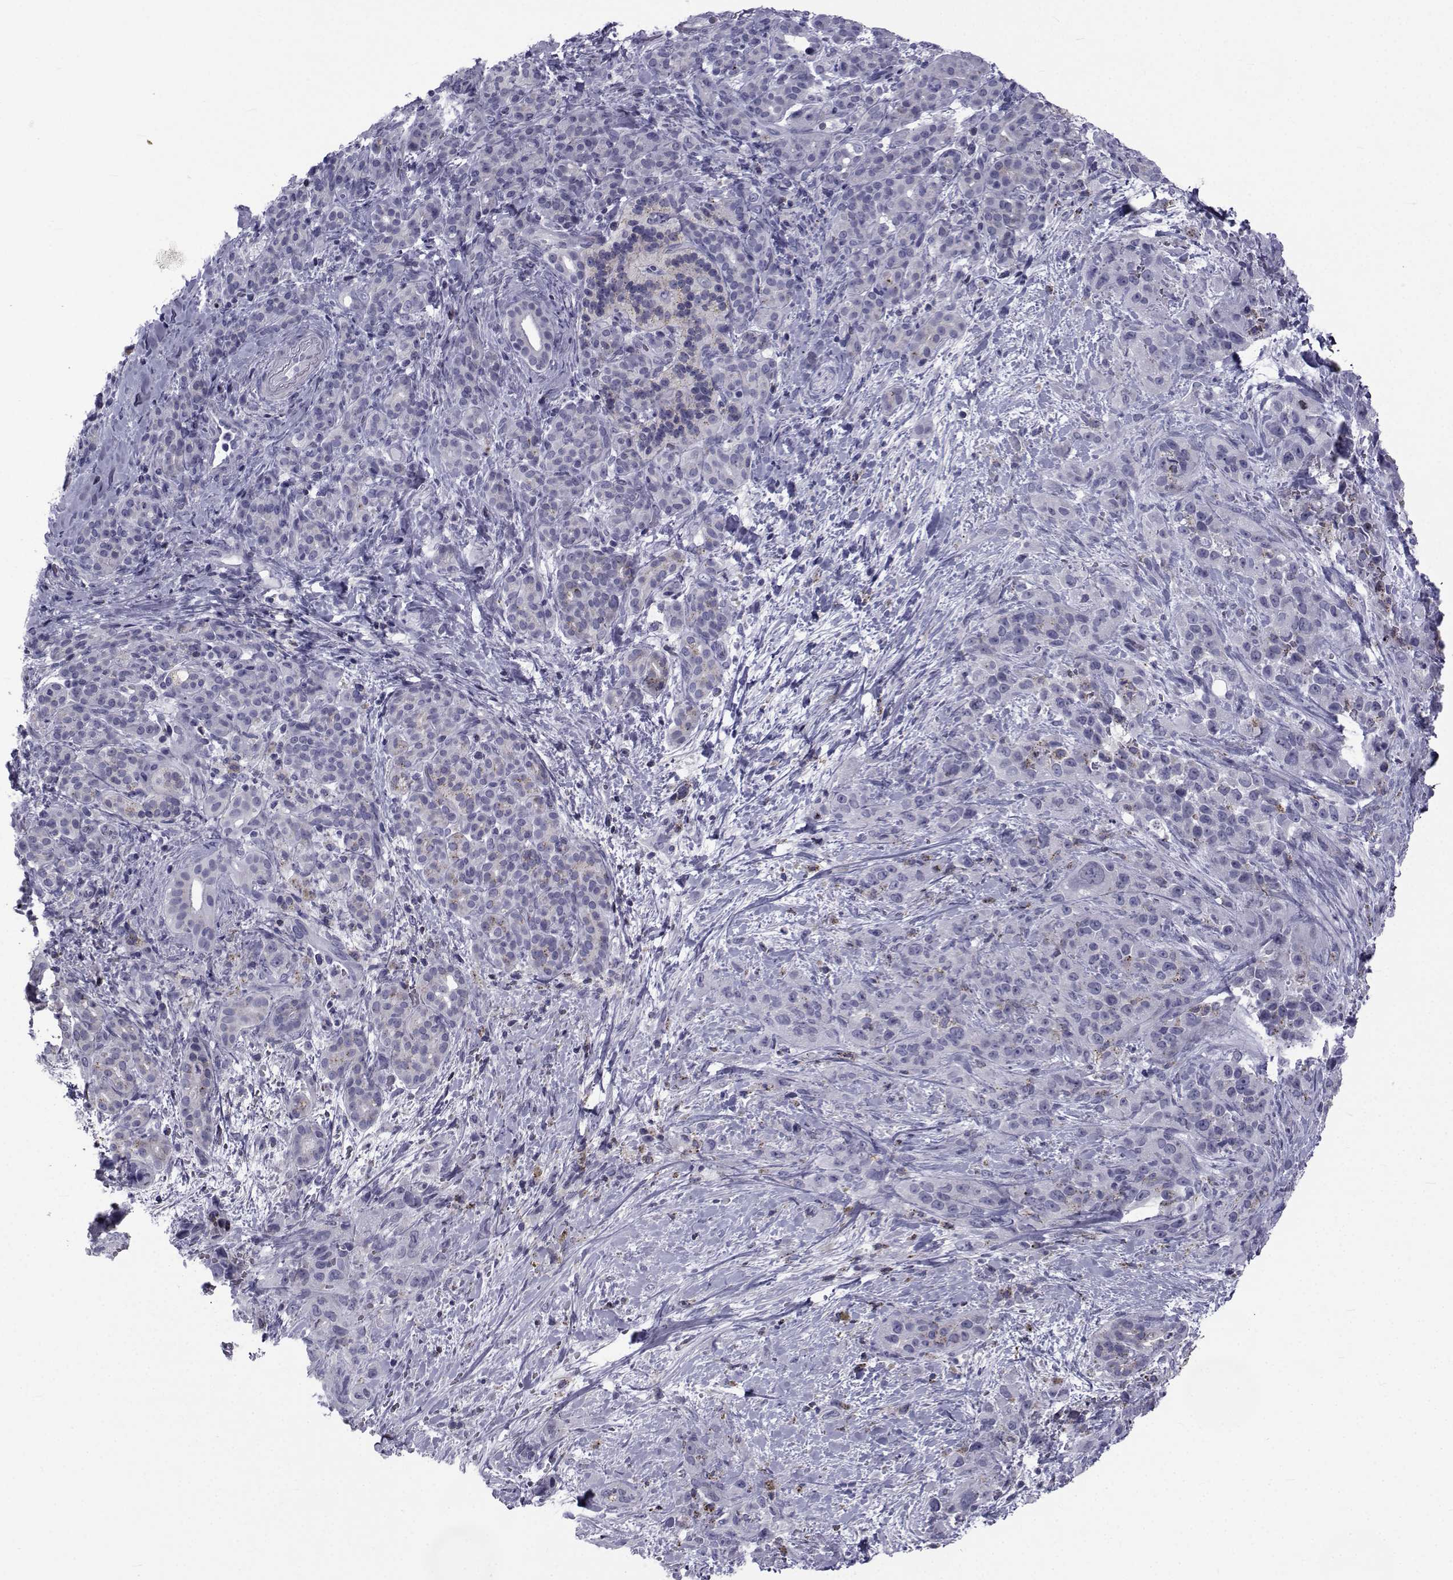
{"staining": {"intensity": "weak", "quantity": "25%-75%", "location": "cytoplasmic/membranous"}, "tissue": "pancreatic cancer", "cell_type": "Tumor cells", "image_type": "cancer", "snomed": [{"axis": "morphology", "description": "Adenocarcinoma, NOS"}, {"axis": "topography", "description": "Pancreas"}], "caption": "High-magnification brightfield microscopy of pancreatic adenocarcinoma stained with DAB (3,3'-diaminobenzidine) (brown) and counterstained with hematoxylin (blue). tumor cells exhibit weak cytoplasmic/membranous expression is appreciated in about25%-75% of cells.", "gene": "PDE6H", "patient": {"sex": "male", "age": 44}}